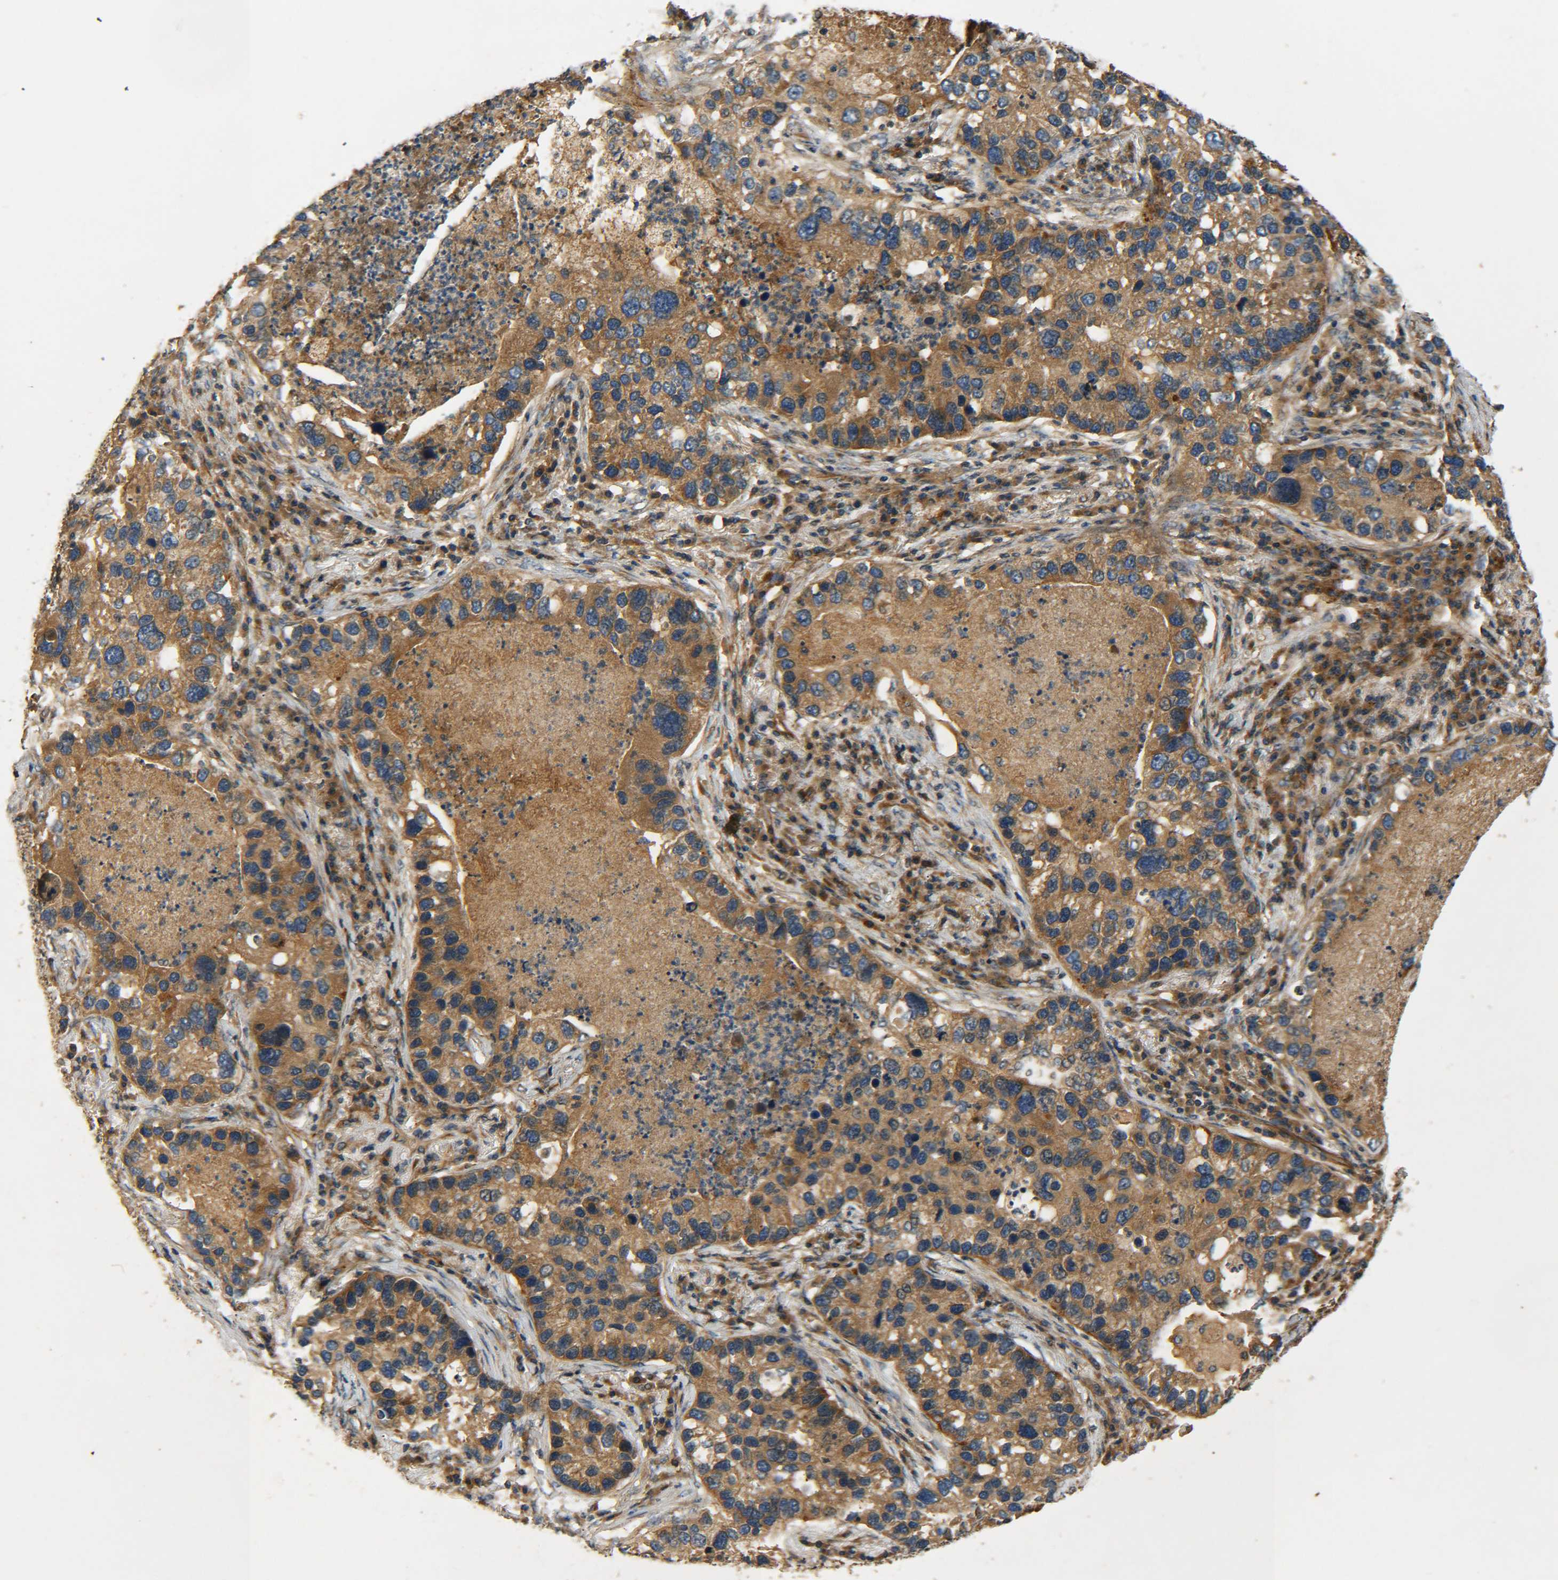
{"staining": {"intensity": "moderate", "quantity": ">75%", "location": "cytoplasmic/membranous"}, "tissue": "lung cancer", "cell_type": "Tumor cells", "image_type": "cancer", "snomed": [{"axis": "morphology", "description": "Normal tissue, NOS"}, {"axis": "morphology", "description": "Adenocarcinoma, NOS"}, {"axis": "topography", "description": "Bronchus"}, {"axis": "topography", "description": "Lung"}], "caption": "About >75% of tumor cells in adenocarcinoma (lung) reveal moderate cytoplasmic/membranous protein expression as visualized by brown immunohistochemical staining.", "gene": "LRCH3", "patient": {"sex": "male", "age": 54}}